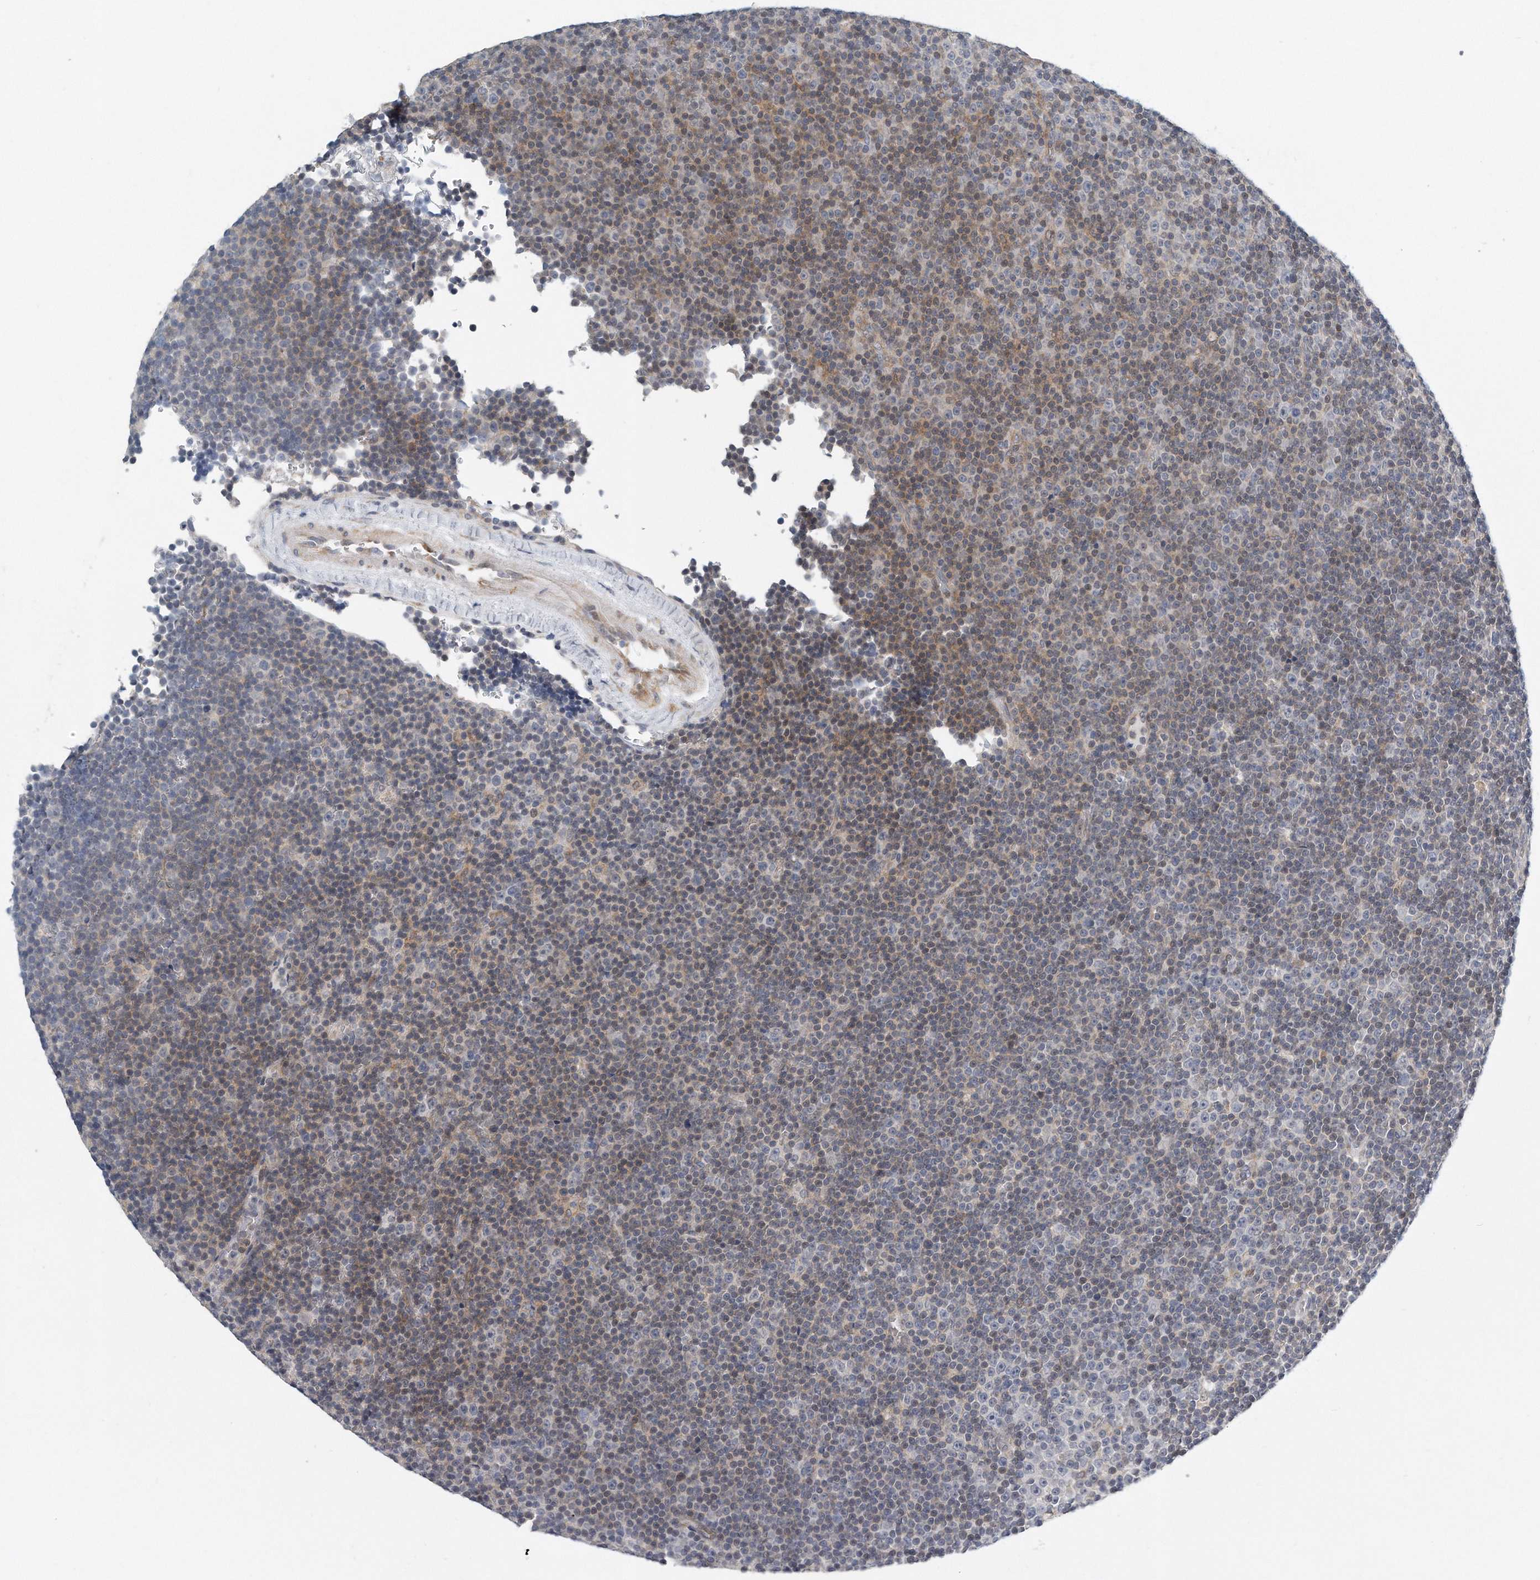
{"staining": {"intensity": "negative", "quantity": "none", "location": "none"}, "tissue": "lymphoma", "cell_type": "Tumor cells", "image_type": "cancer", "snomed": [{"axis": "morphology", "description": "Malignant lymphoma, non-Hodgkin's type, Low grade"}, {"axis": "topography", "description": "Lymph node"}], "caption": "Immunohistochemistry (IHC) photomicrograph of low-grade malignant lymphoma, non-Hodgkin's type stained for a protein (brown), which demonstrates no positivity in tumor cells. (Stains: DAB (3,3'-diaminobenzidine) immunohistochemistry with hematoxylin counter stain, Microscopy: brightfield microscopy at high magnification).", "gene": "VLDLR", "patient": {"sex": "female", "age": 67}}